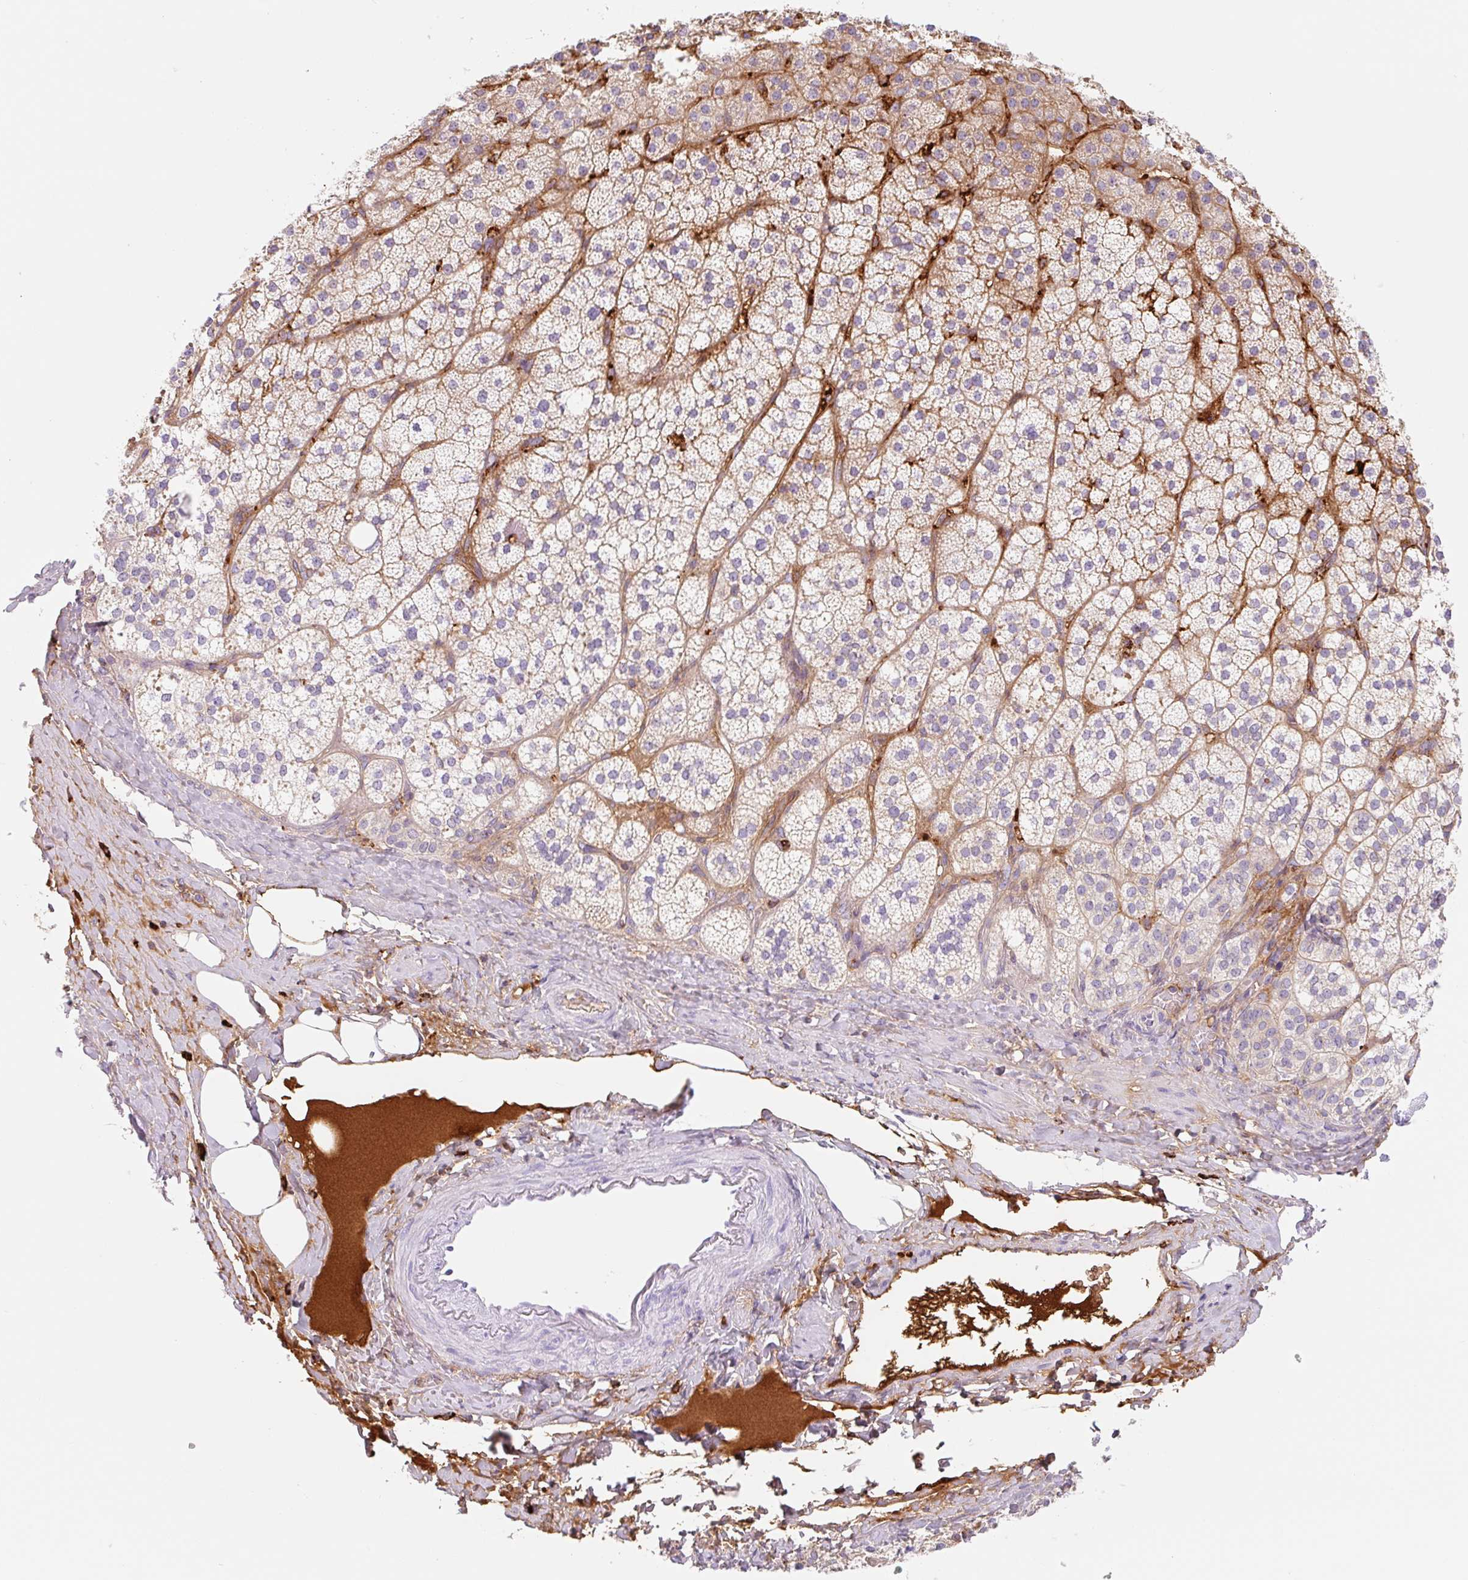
{"staining": {"intensity": "weak", "quantity": "25%-75%", "location": "cytoplasmic/membranous"}, "tissue": "adrenal gland", "cell_type": "Glandular cells", "image_type": "normal", "snomed": [{"axis": "morphology", "description": "Normal tissue, NOS"}, {"axis": "topography", "description": "Adrenal gland"}], "caption": "A brown stain labels weak cytoplasmic/membranous positivity of a protein in glandular cells of benign human adrenal gland. (IHC, brightfield microscopy, high magnification).", "gene": "LYVE1", "patient": {"sex": "male", "age": 53}}